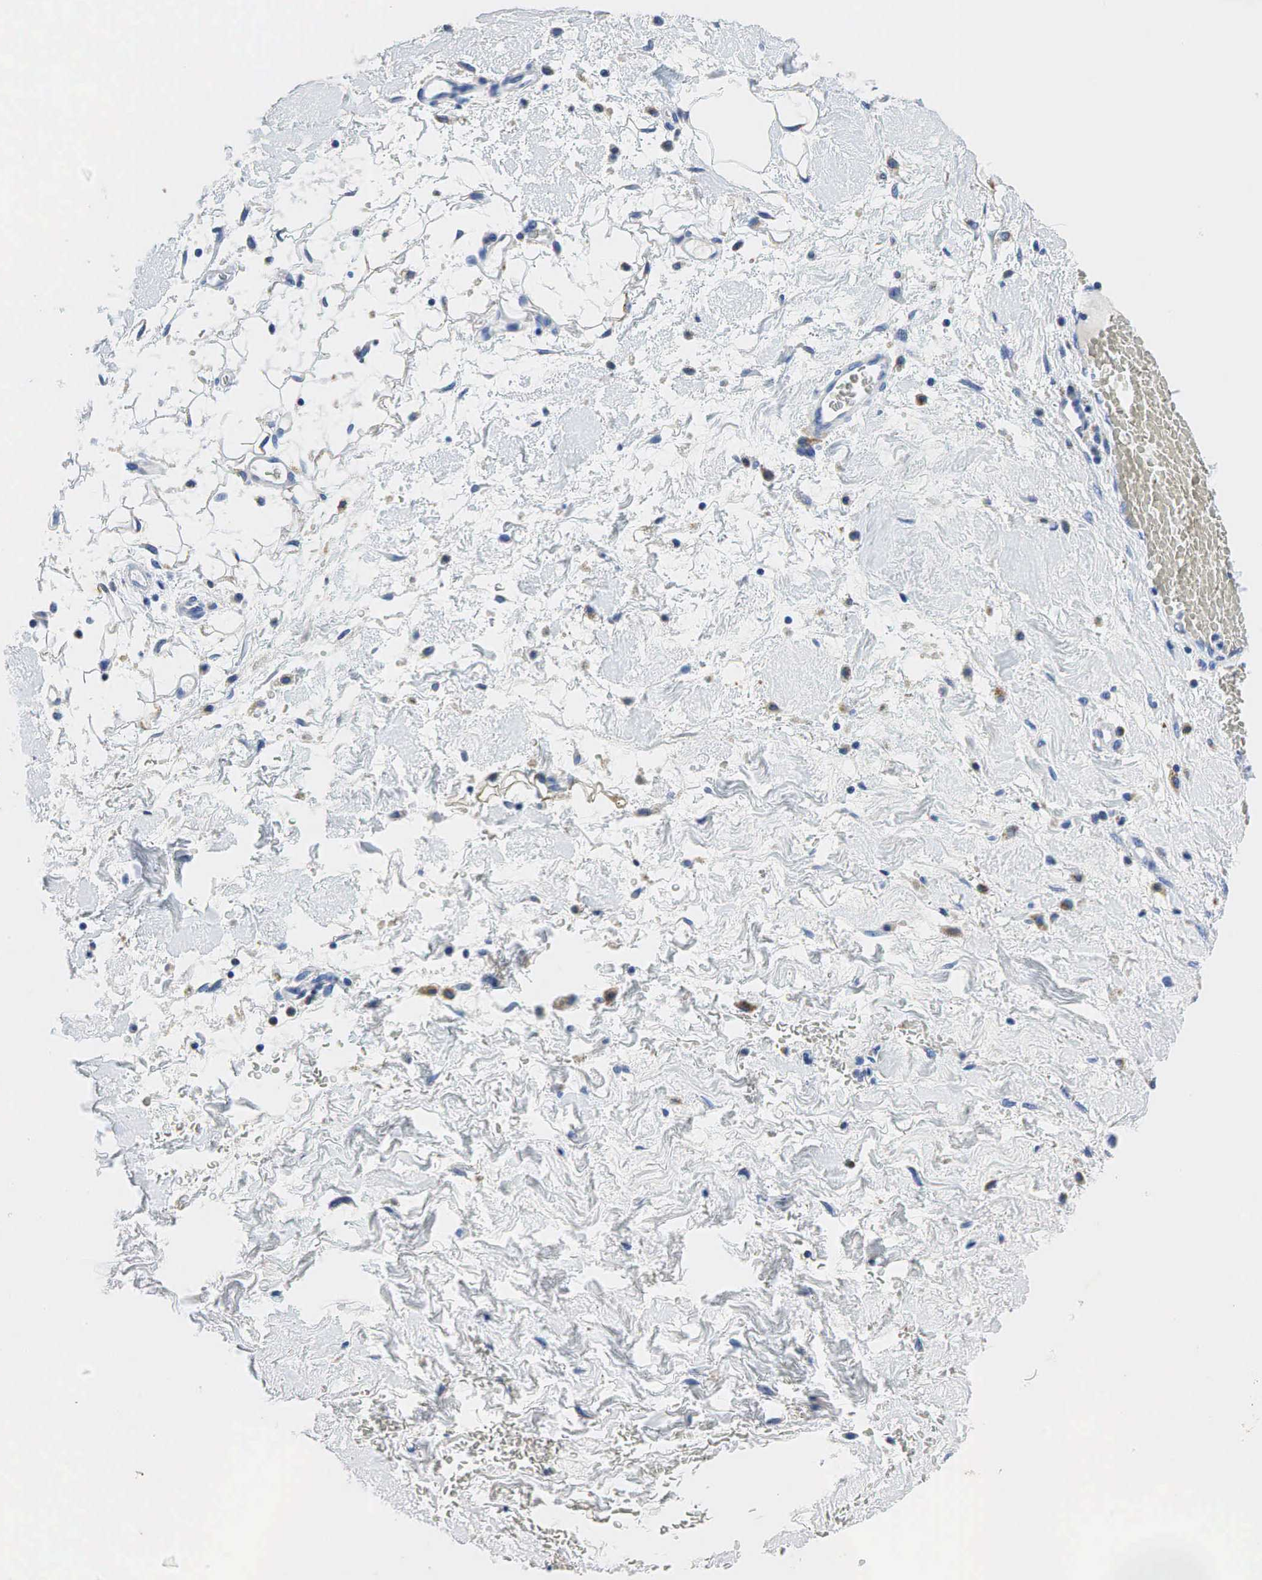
{"staining": {"intensity": "negative", "quantity": "none", "location": "none"}, "tissue": "skin cancer", "cell_type": "Tumor cells", "image_type": "cancer", "snomed": [{"axis": "morphology", "description": "Squamous cell carcinoma, NOS"}, {"axis": "topography", "description": "Skin"}], "caption": "This is a histopathology image of immunohistochemistry (IHC) staining of skin squamous cell carcinoma, which shows no staining in tumor cells. (Brightfield microscopy of DAB IHC at high magnification).", "gene": "SYP", "patient": {"sex": "male", "age": 84}}